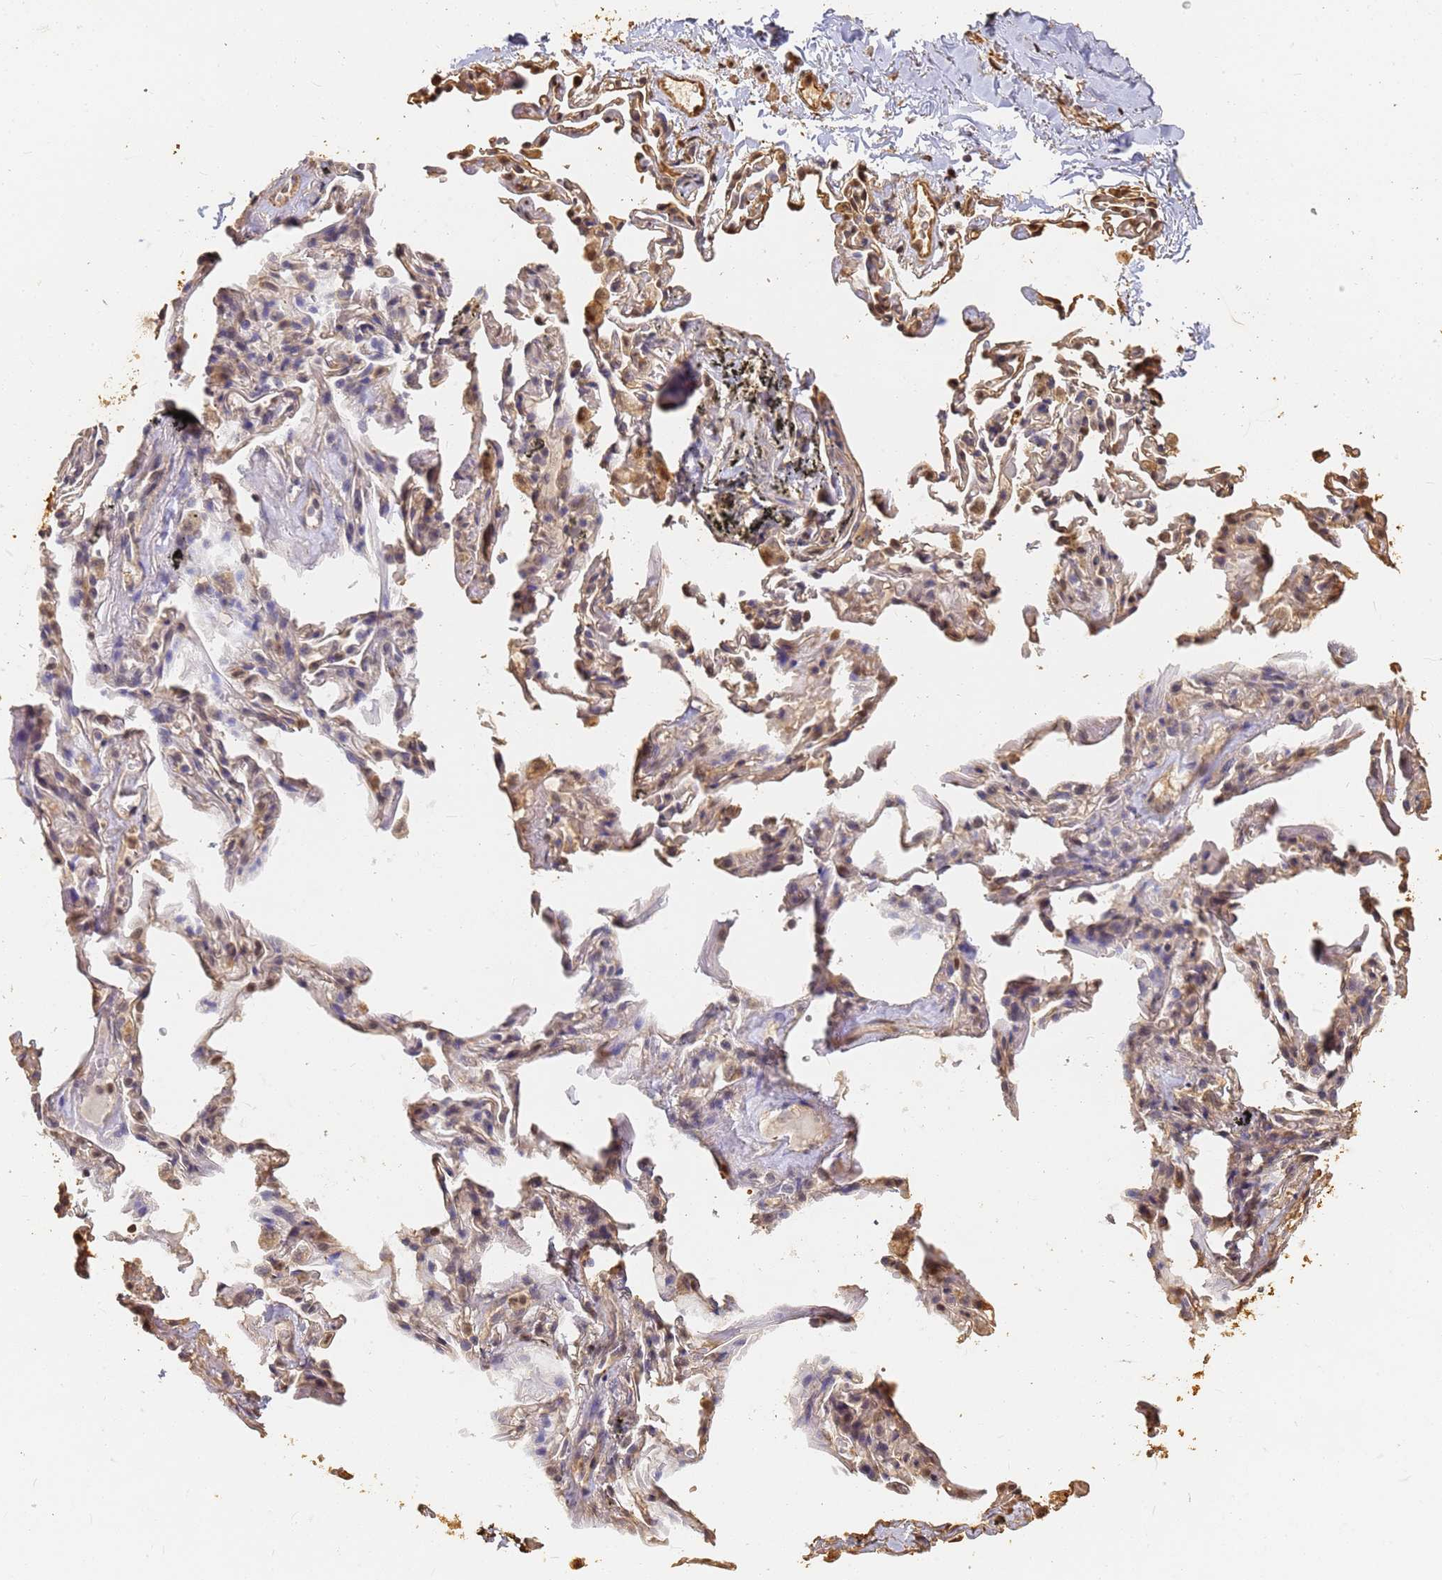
{"staining": {"intensity": "strong", "quantity": ">75%", "location": "cytoplasmic/membranous,nuclear"}, "tissue": "adipose tissue", "cell_type": "Adipocytes", "image_type": "normal", "snomed": [{"axis": "morphology", "description": "Normal tissue, NOS"}, {"axis": "topography", "description": "Lymph node"}, {"axis": "topography", "description": "Bronchus"}], "caption": "Immunohistochemistry (IHC) of unremarkable adipose tissue displays high levels of strong cytoplasmic/membranous,nuclear positivity in about >75% of adipocytes.", "gene": "JAK2", "patient": {"sex": "male", "age": 63}}